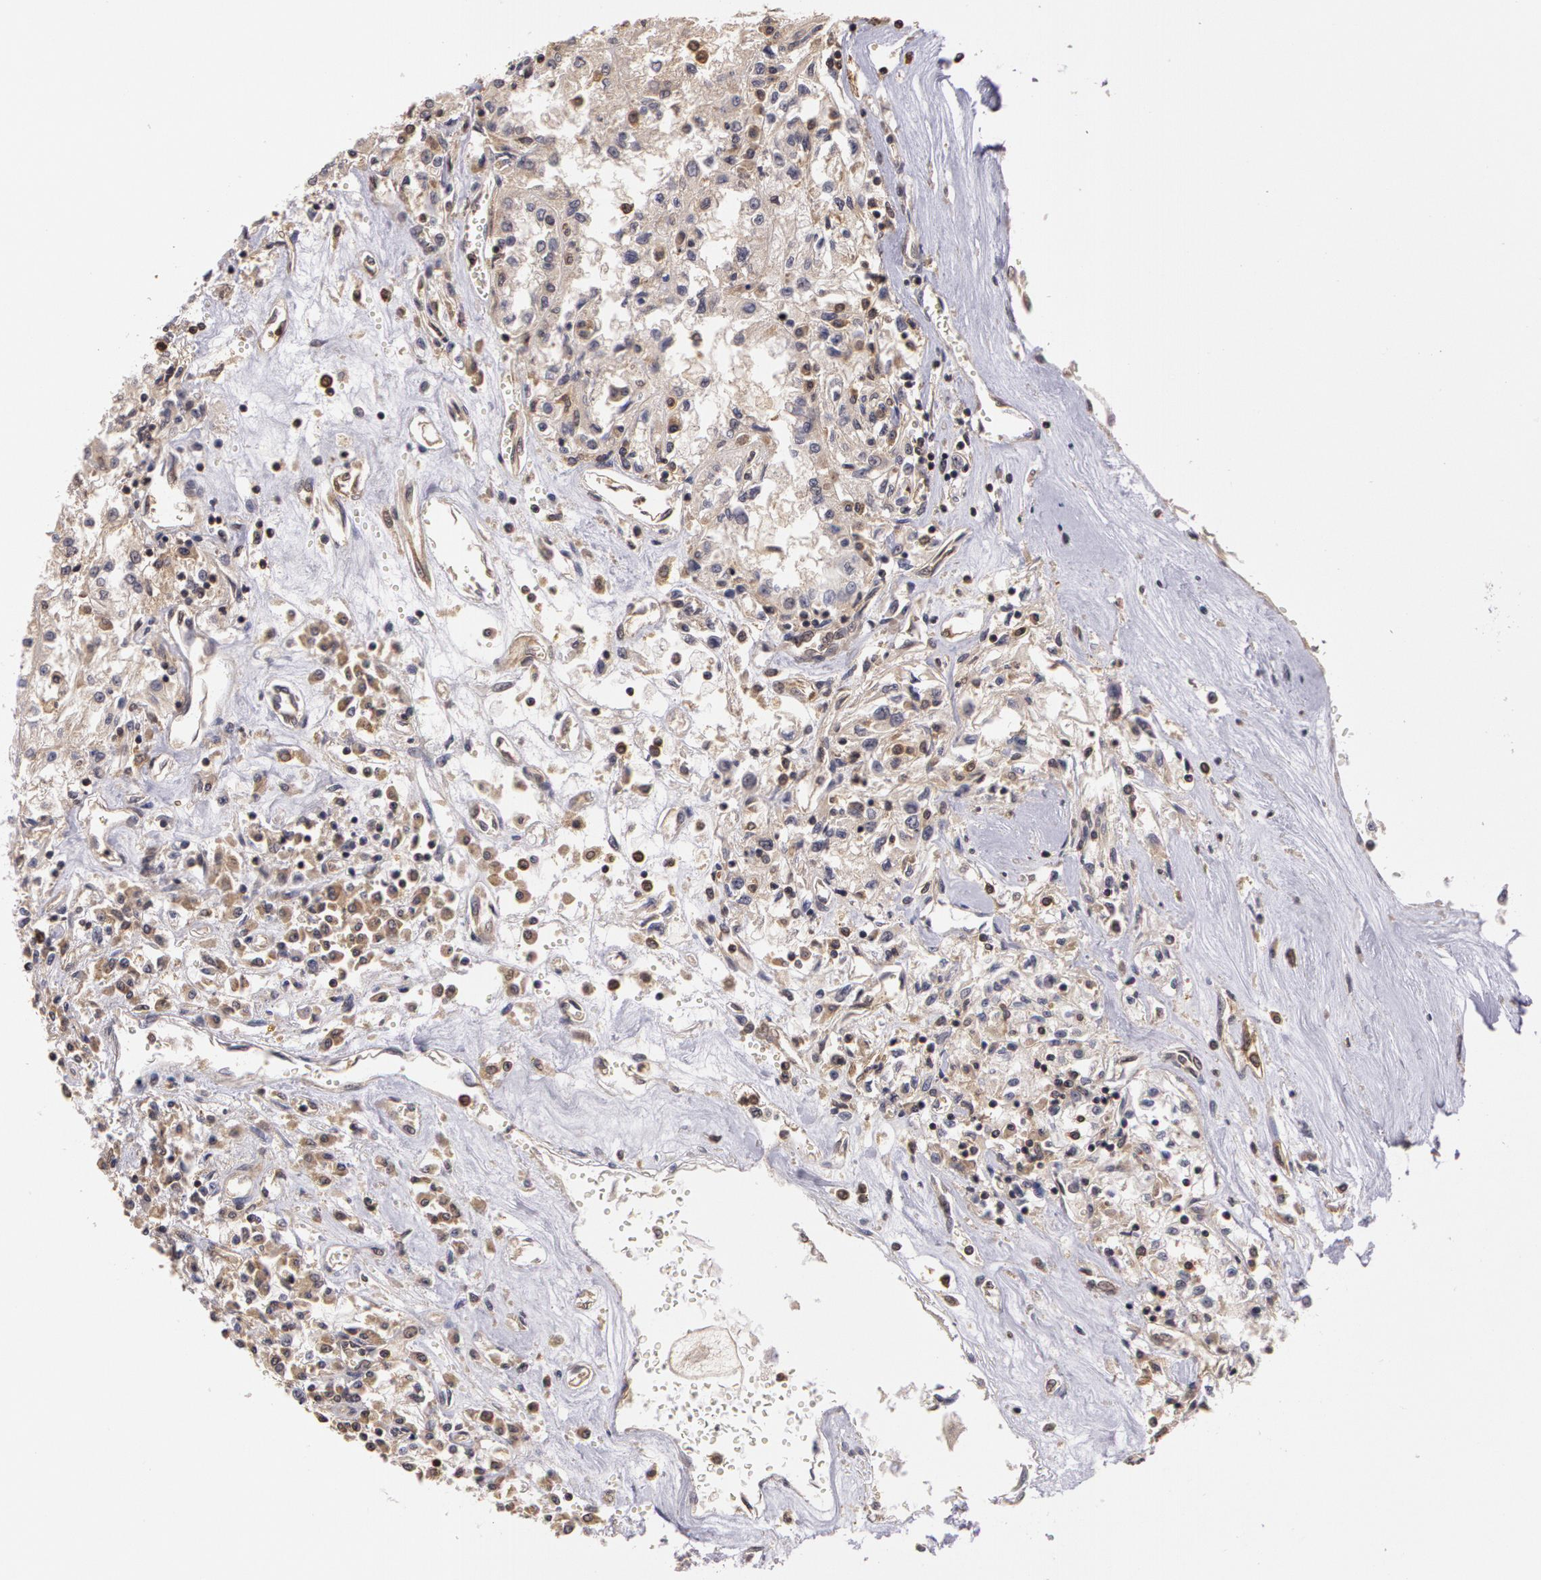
{"staining": {"intensity": "negative", "quantity": "none", "location": "none"}, "tissue": "renal cancer", "cell_type": "Tumor cells", "image_type": "cancer", "snomed": [{"axis": "morphology", "description": "Adenocarcinoma, NOS"}, {"axis": "topography", "description": "Kidney"}], "caption": "This is an IHC image of human renal adenocarcinoma. There is no expression in tumor cells.", "gene": "AHSA1", "patient": {"sex": "male", "age": 78}}